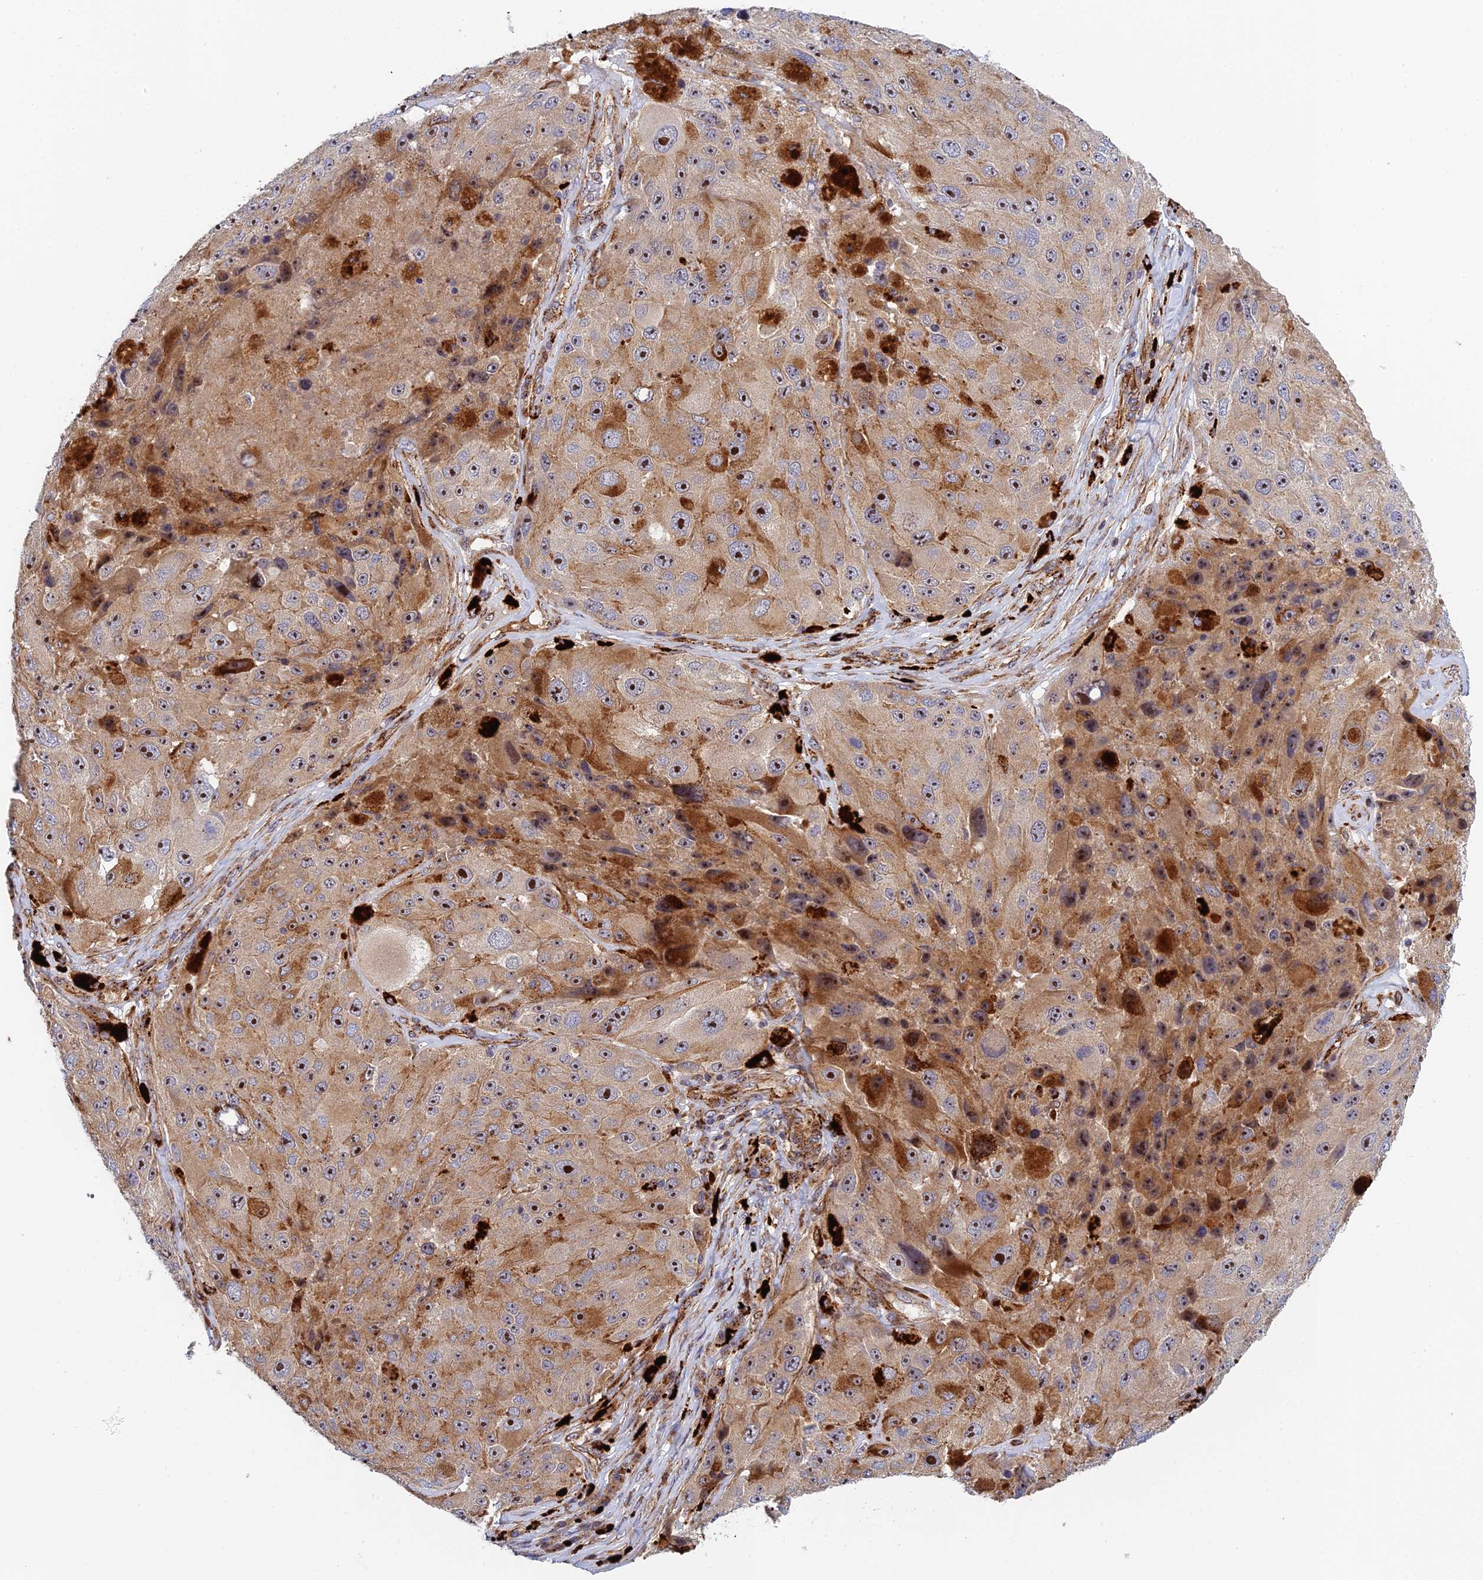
{"staining": {"intensity": "moderate", "quantity": "25%-75%", "location": "cytoplasmic/membranous,nuclear"}, "tissue": "melanoma", "cell_type": "Tumor cells", "image_type": "cancer", "snomed": [{"axis": "morphology", "description": "Malignant melanoma, Metastatic site"}, {"axis": "topography", "description": "Lymph node"}], "caption": "IHC micrograph of neoplastic tissue: human melanoma stained using IHC demonstrates medium levels of moderate protein expression localized specifically in the cytoplasmic/membranous and nuclear of tumor cells, appearing as a cytoplasmic/membranous and nuclear brown color.", "gene": "PPP2R3C", "patient": {"sex": "male", "age": 62}}